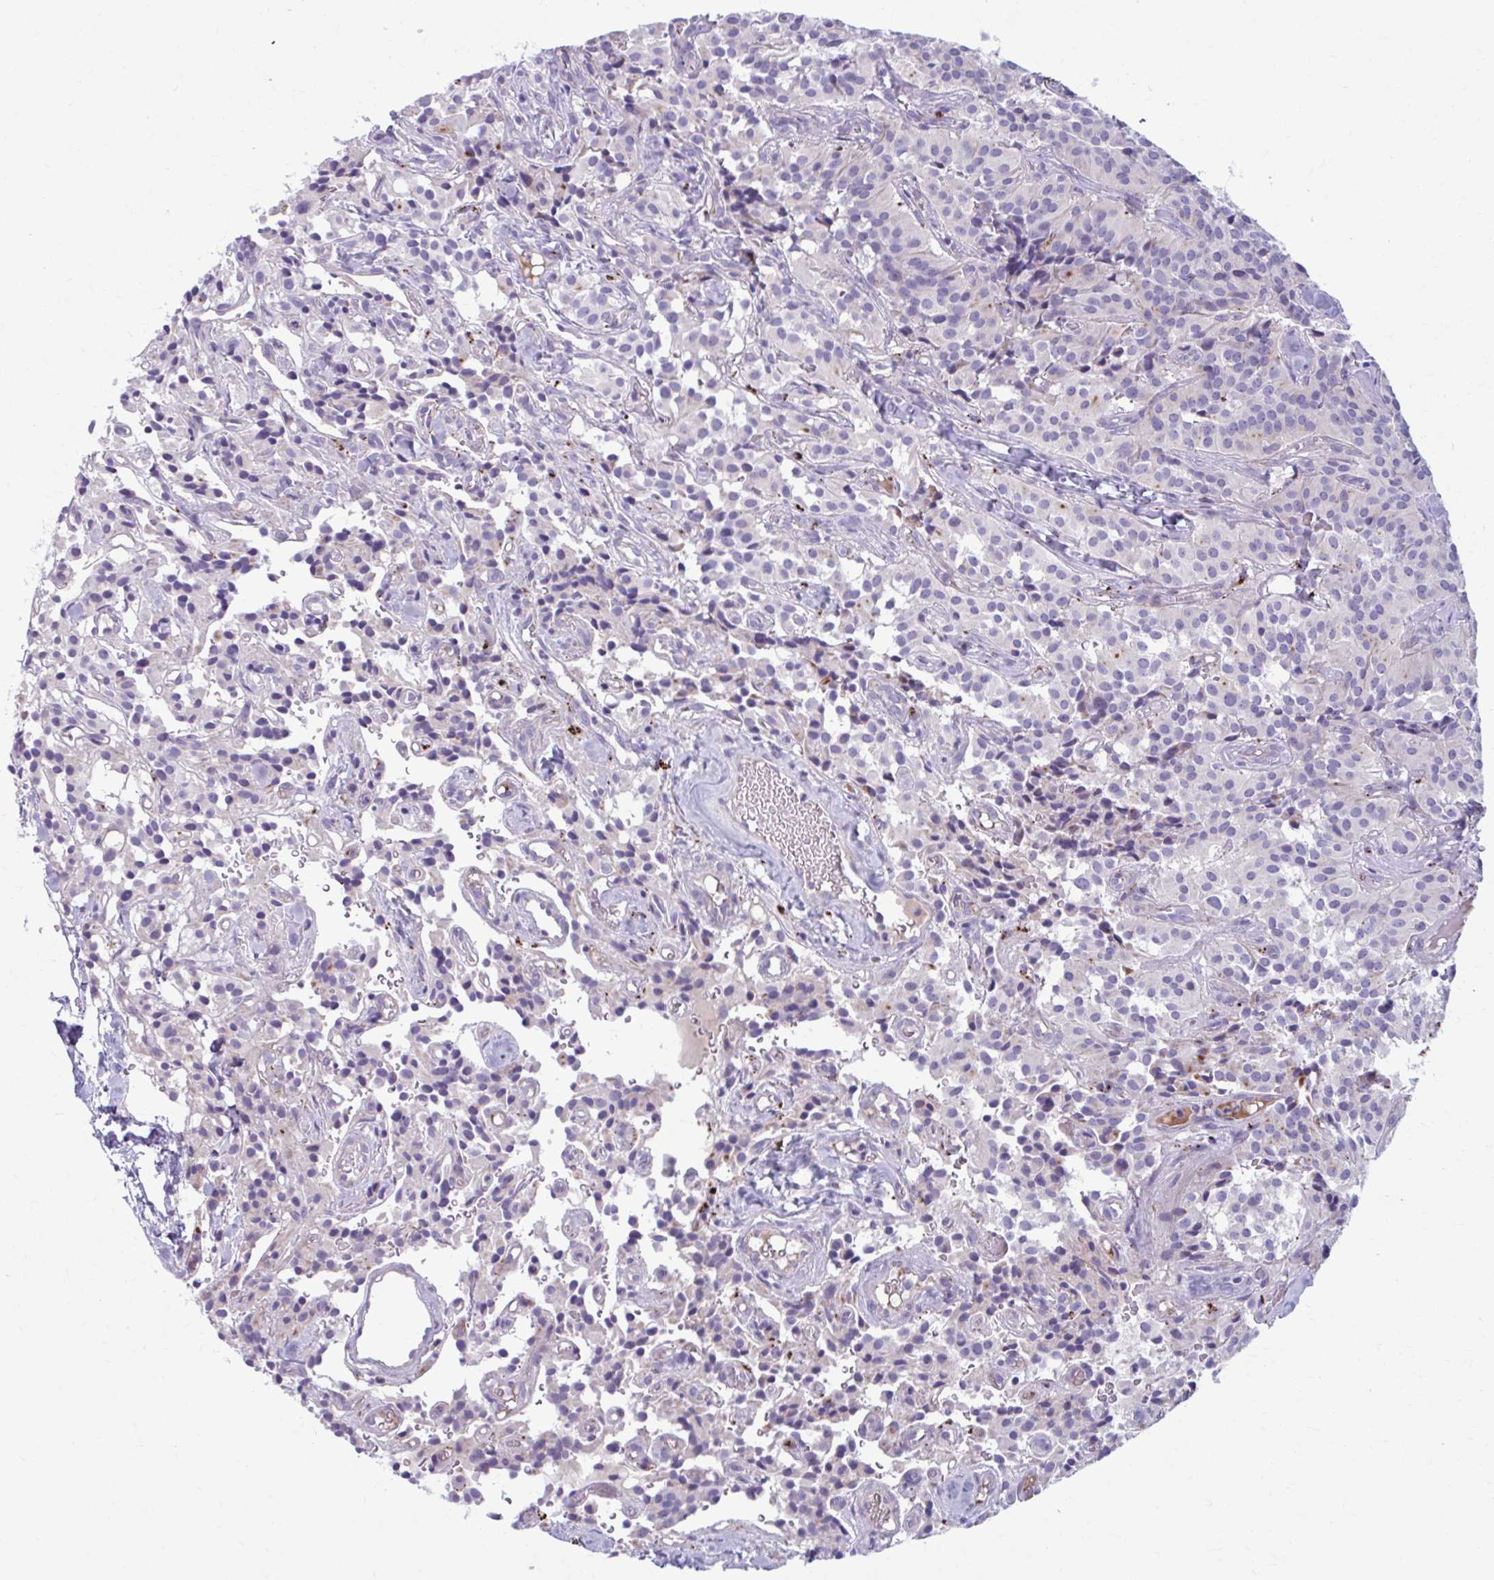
{"staining": {"intensity": "negative", "quantity": "none", "location": "none"}, "tissue": "glioma", "cell_type": "Tumor cells", "image_type": "cancer", "snomed": [{"axis": "morphology", "description": "Glioma, malignant, Low grade"}, {"axis": "topography", "description": "Brain"}], "caption": "The micrograph exhibits no staining of tumor cells in malignant low-grade glioma.", "gene": "C12orf71", "patient": {"sex": "male", "age": 42}}